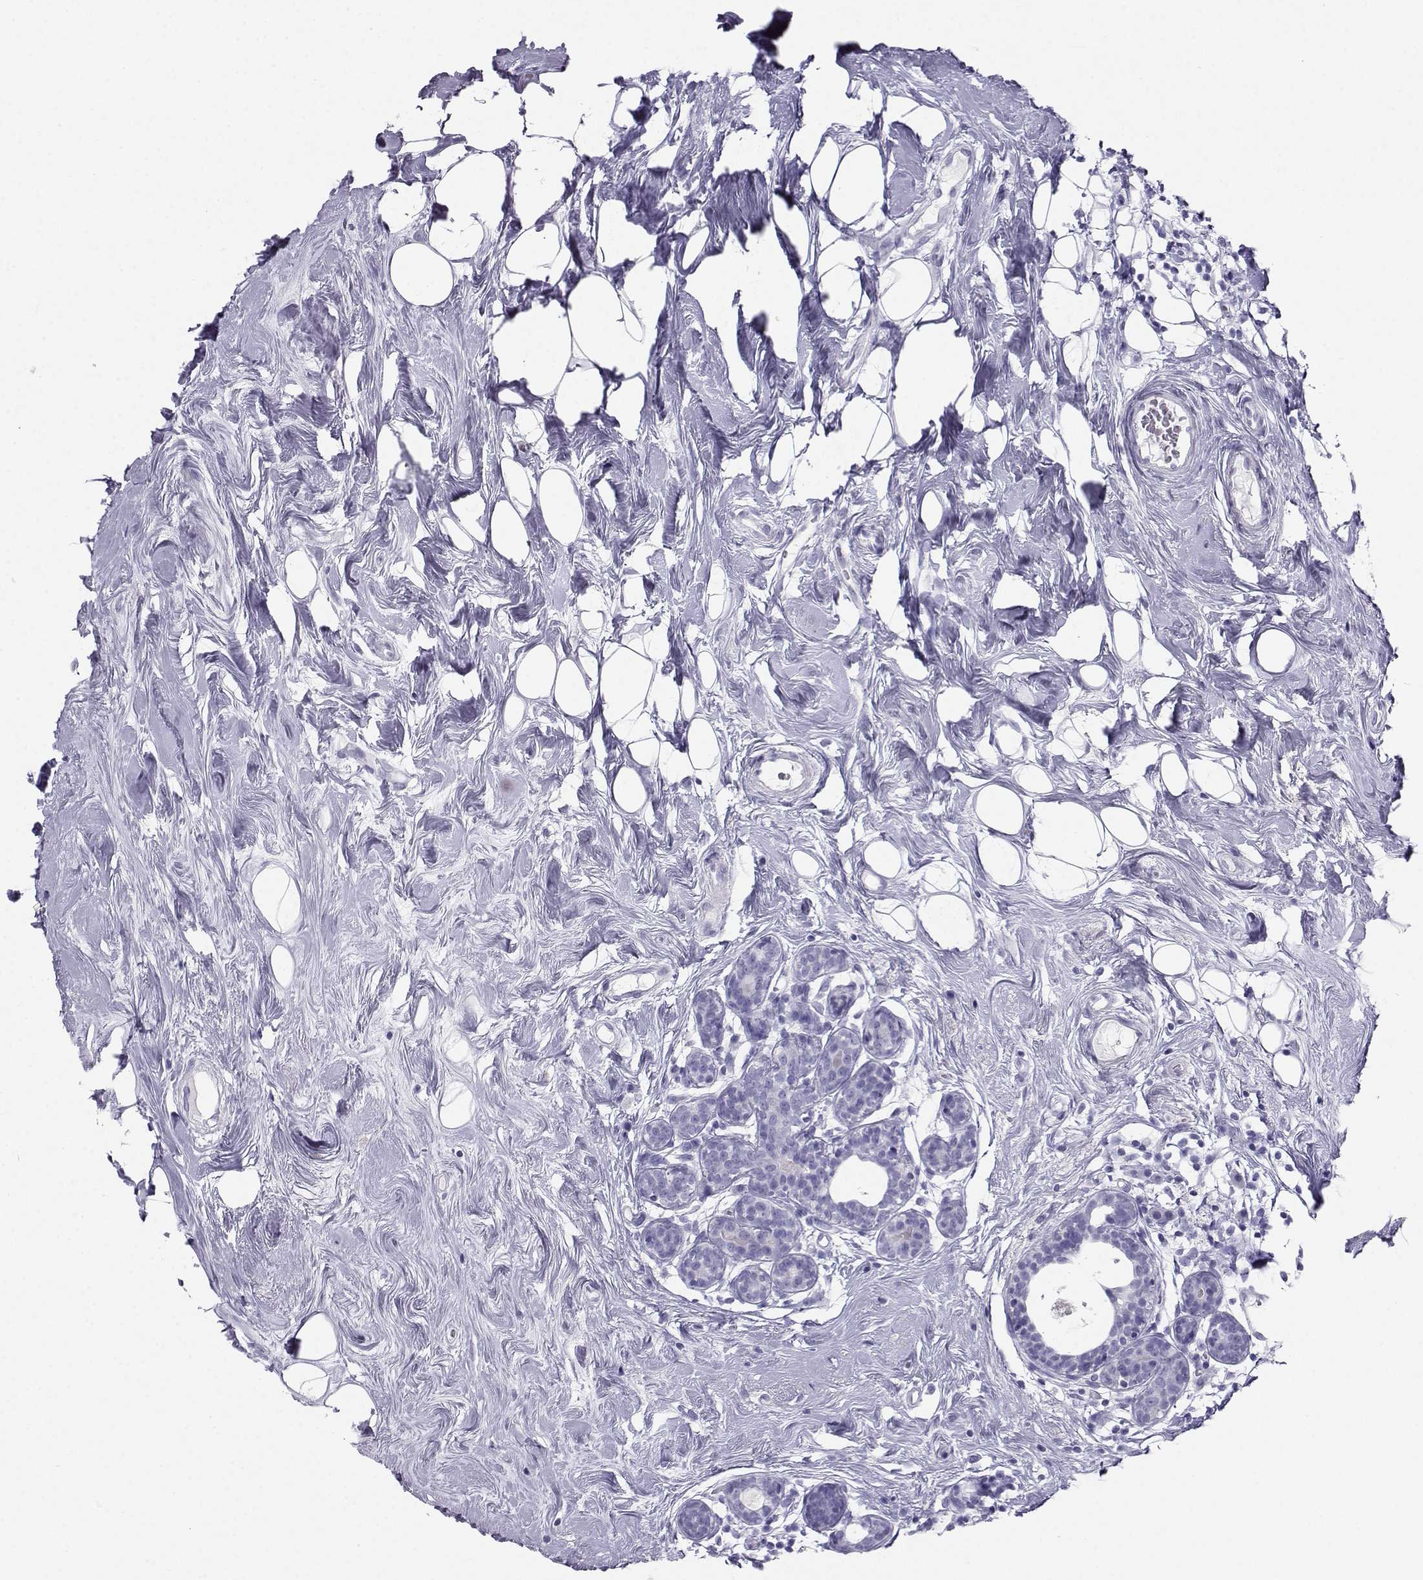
{"staining": {"intensity": "negative", "quantity": "none", "location": "none"}, "tissue": "breast cancer", "cell_type": "Tumor cells", "image_type": "cancer", "snomed": [{"axis": "morphology", "description": "Lobular carcinoma"}, {"axis": "topography", "description": "Breast"}], "caption": "There is no significant positivity in tumor cells of breast cancer.", "gene": "SST", "patient": {"sex": "female", "age": 49}}